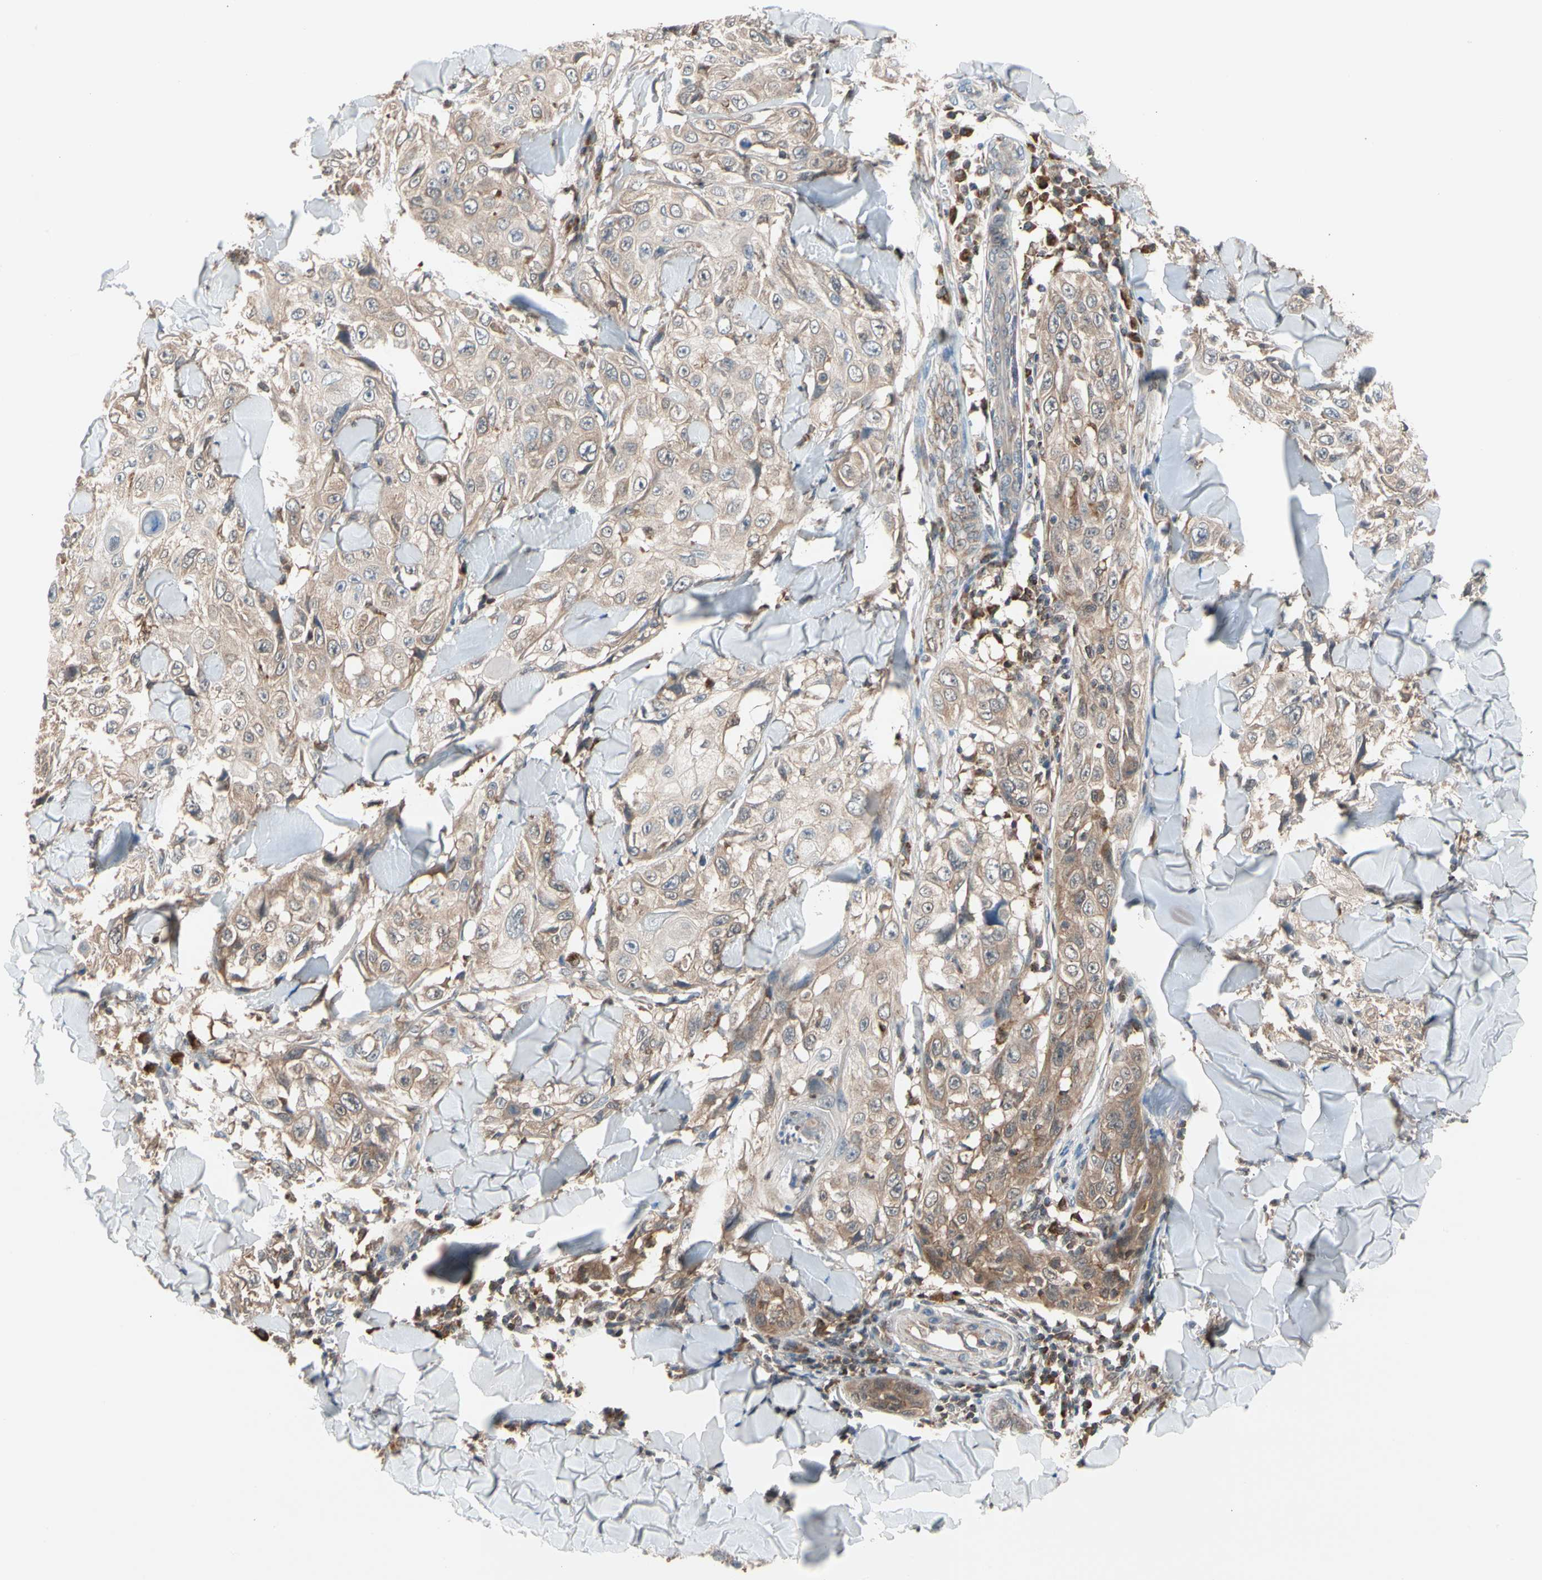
{"staining": {"intensity": "moderate", "quantity": "25%-75%", "location": "cytoplasmic/membranous"}, "tissue": "skin cancer", "cell_type": "Tumor cells", "image_type": "cancer", "snomed": [{"axis": "morphology", "description": "Squamous cell carcinoma, NOS"}, {"axis": "topography", "description": "Skin"}], "caption": "IHC of human squamous cell carcinoma (skin) exhibits medium levels of moderate cytoplasmic/membranous expression in about 25%-75% of tumor cells. The protein of interest is stained brown, and the nuclei are stained in blue (DAB IHC with brightfield microscopy, high magnification).", "gene": "MTHFS", "patient": {"sex": "male", "age": 86}}